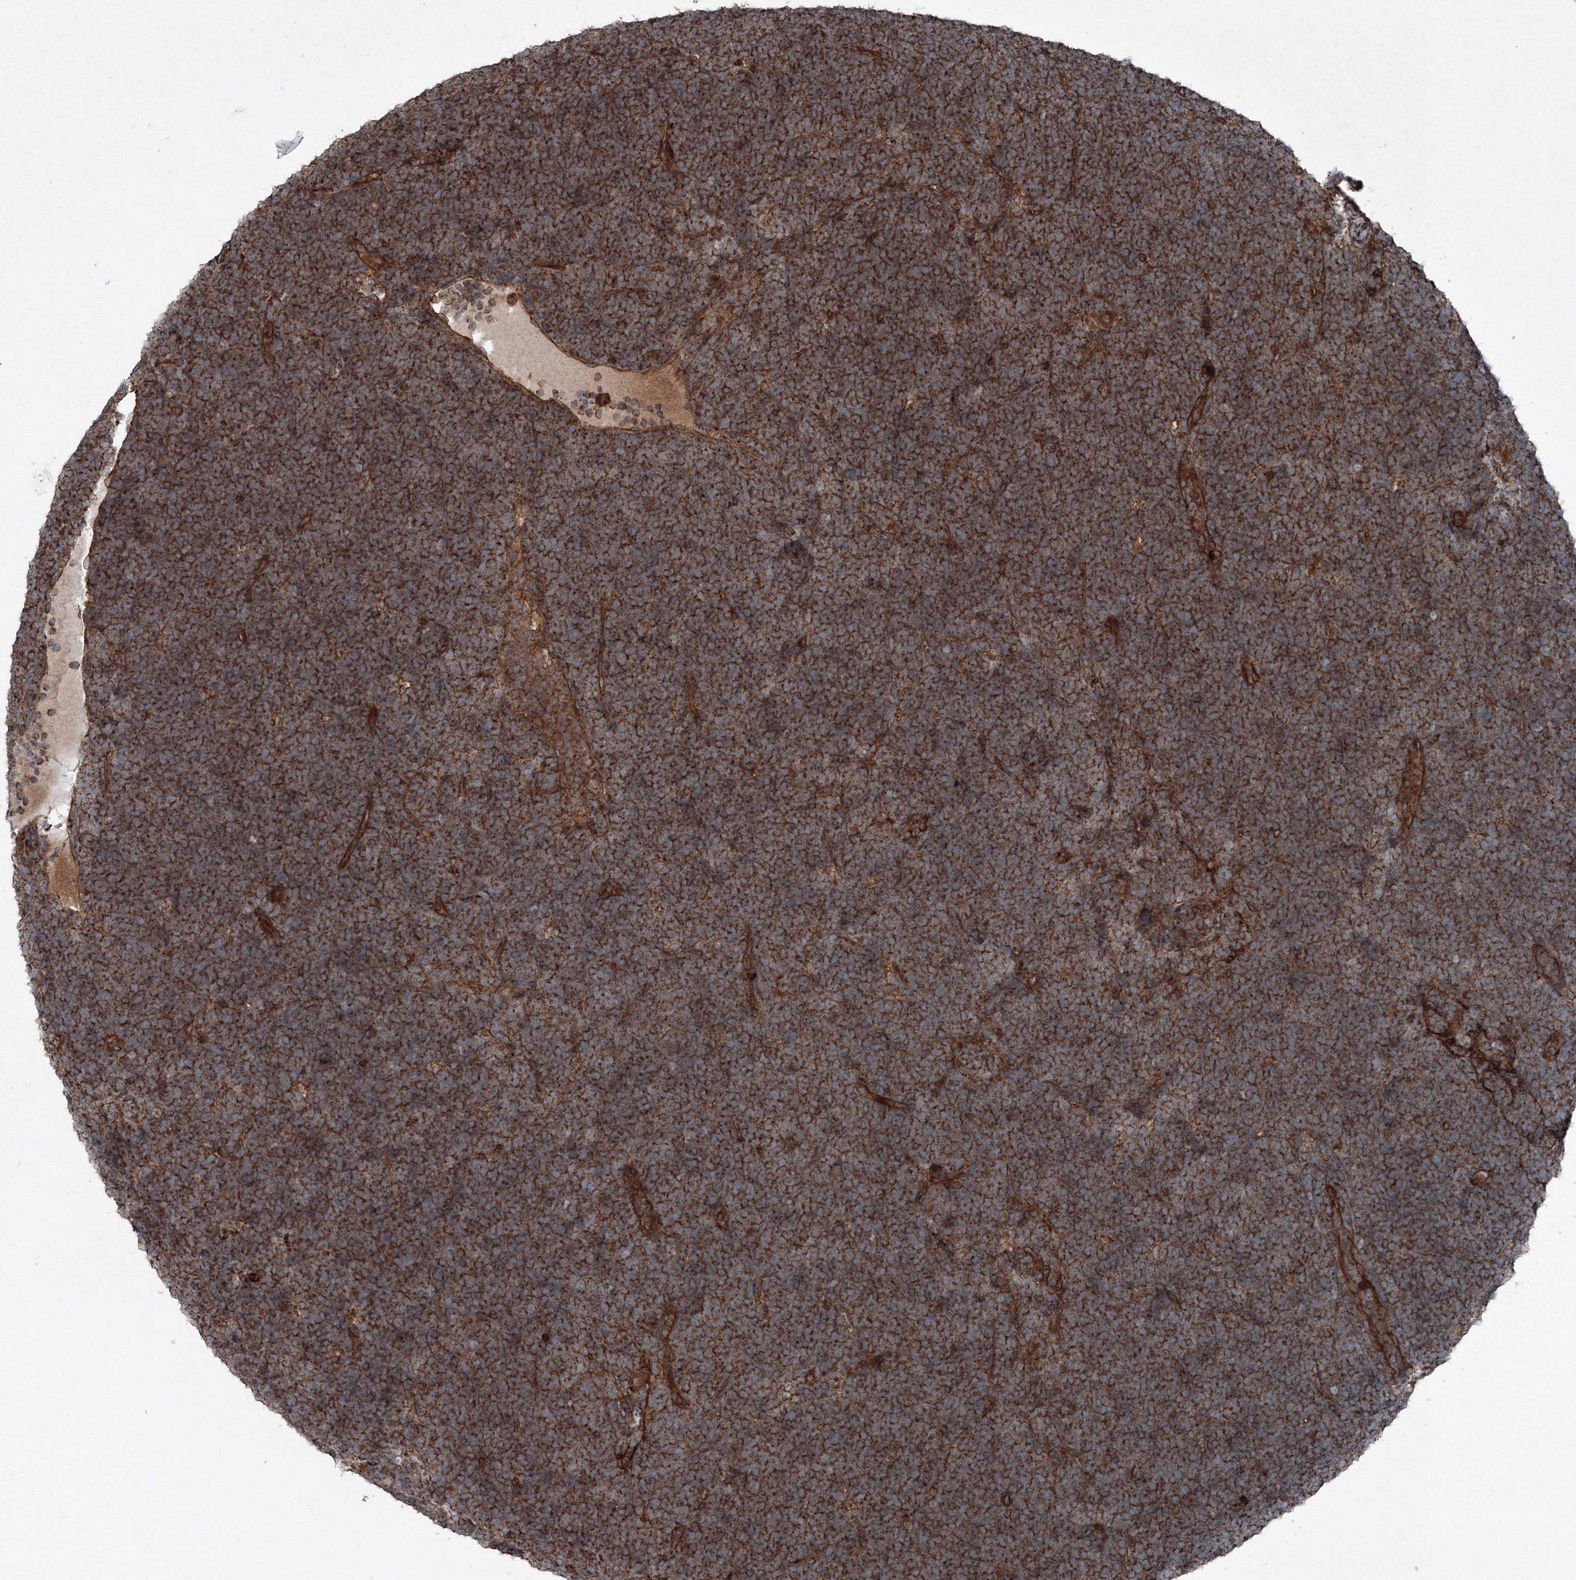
{"staining": {"intensity": "strong", "quantity": ">75%", "location": "cytoplasmic/membranous"}, "tissue": "lymphoma", "cell_type": "Tumor cells", "image_type": "cancer", "snomed": [{"axis": "morphology", "description": "Malignant lymphoma, non-Hodgkin's type, High grade"}, {"axis": "topography", "description": "Lymph node"}], "caption": "High-magnification brightfield microscopy of malignant lymphoma, non-Hodgkin's type (high-grade) stained with DAB (brown) and counterstained with hematoxylin (blue). tumor cells exhibit strong cytoplasmic/membranous expression is present in approximately>75% of cells.", "gene": "COPS7B", "patient": {"sex": "male", "age": 13}}